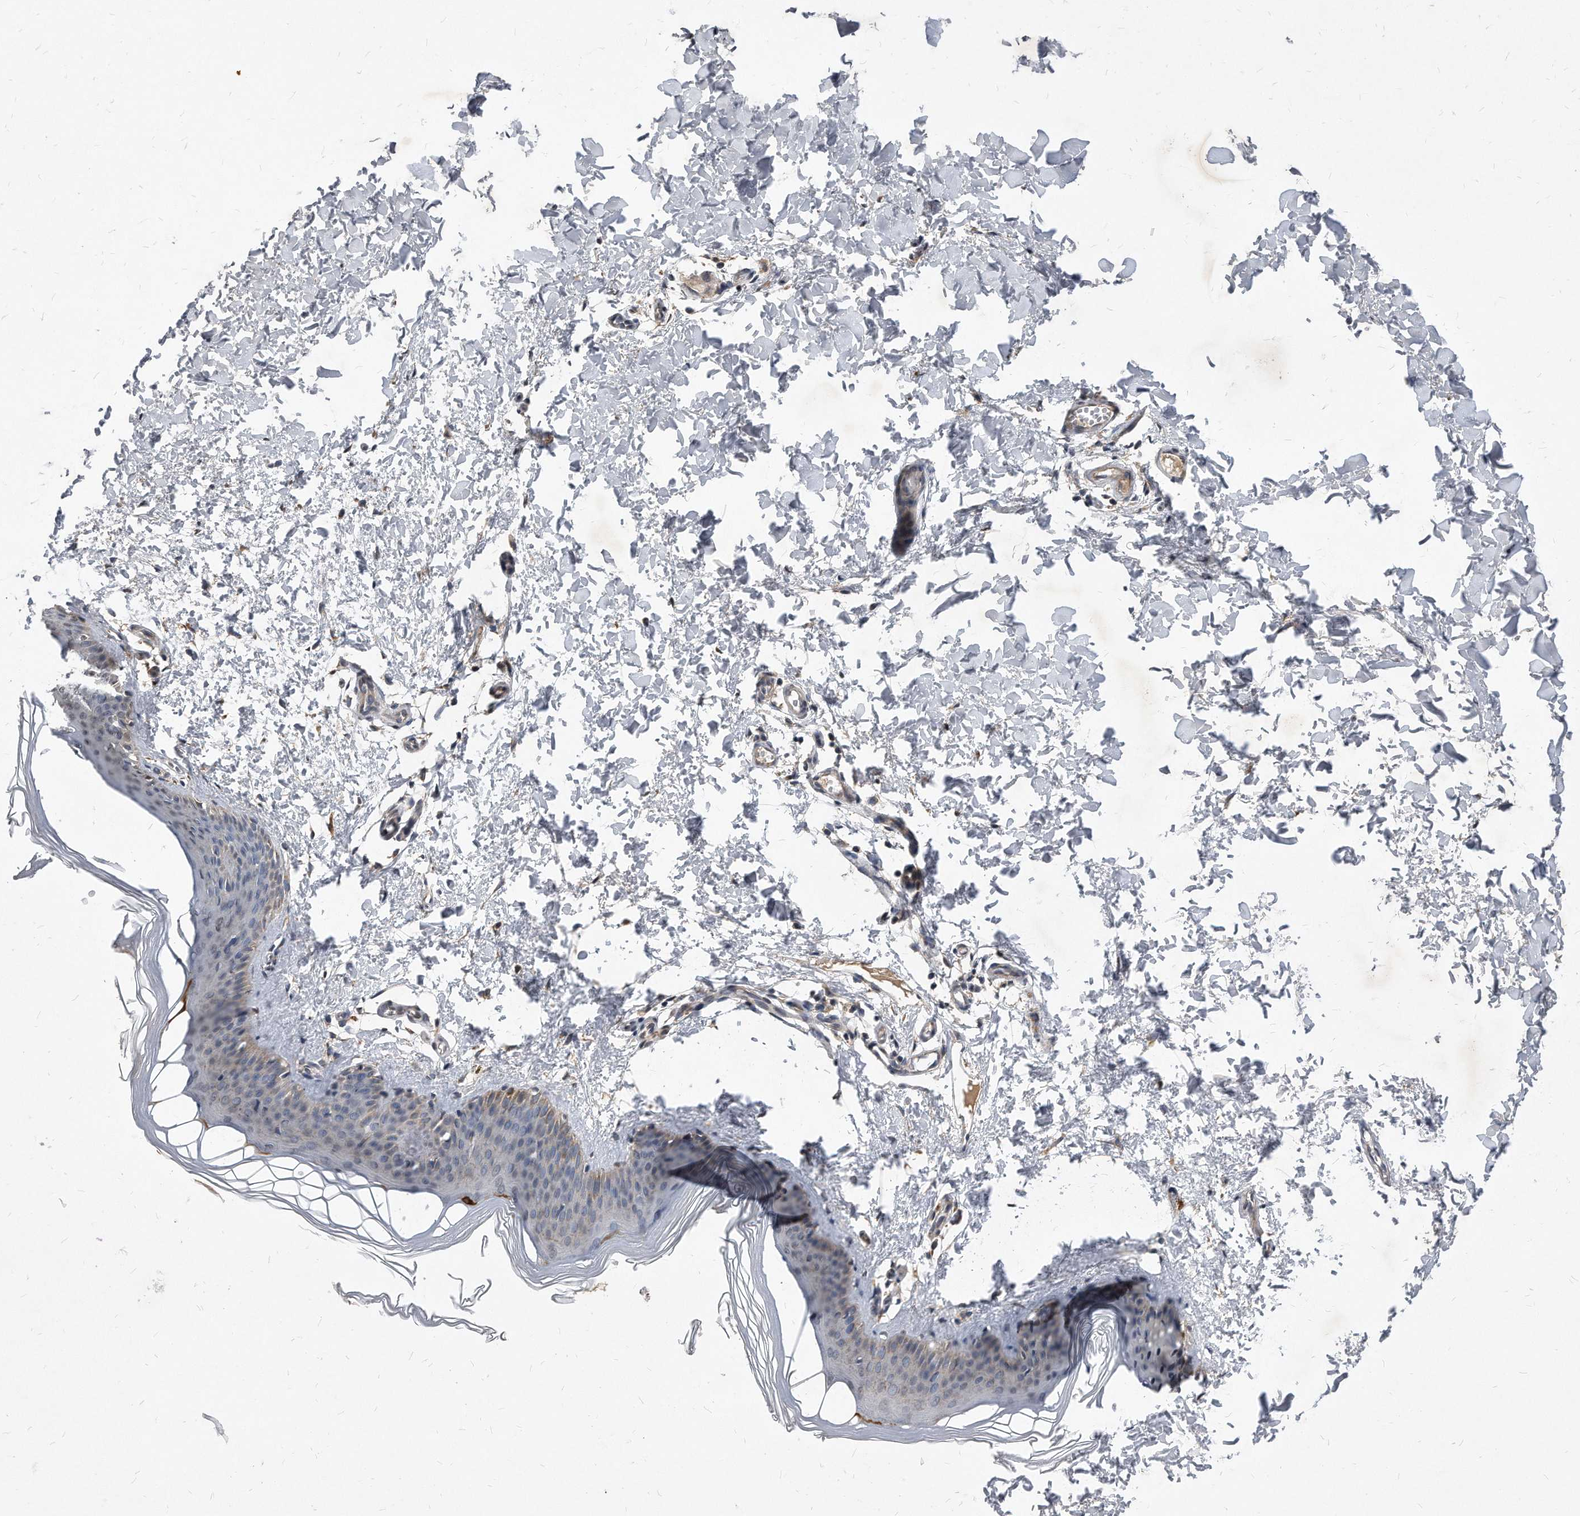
{"staining": {"intensity": "moderate", "quantity": ">75%", "location": "cytoplasmic/membranous"}, "tissue": "skin", "cell_type": "Fibroblasts", "image_type": "normal", "snomed": [{"axis": "morphology", "description": "Normal tissue, NOS"}, {"axis": "topography", "description": "Skin"}], "caption": "Skin stained for a protein (brown) exhibits moderate cytoplasmic/membranous positive expression in approximately >75% of fibroblasts.", "gene": "SOBP", "patient": {"sex": "female", "age": 27}}